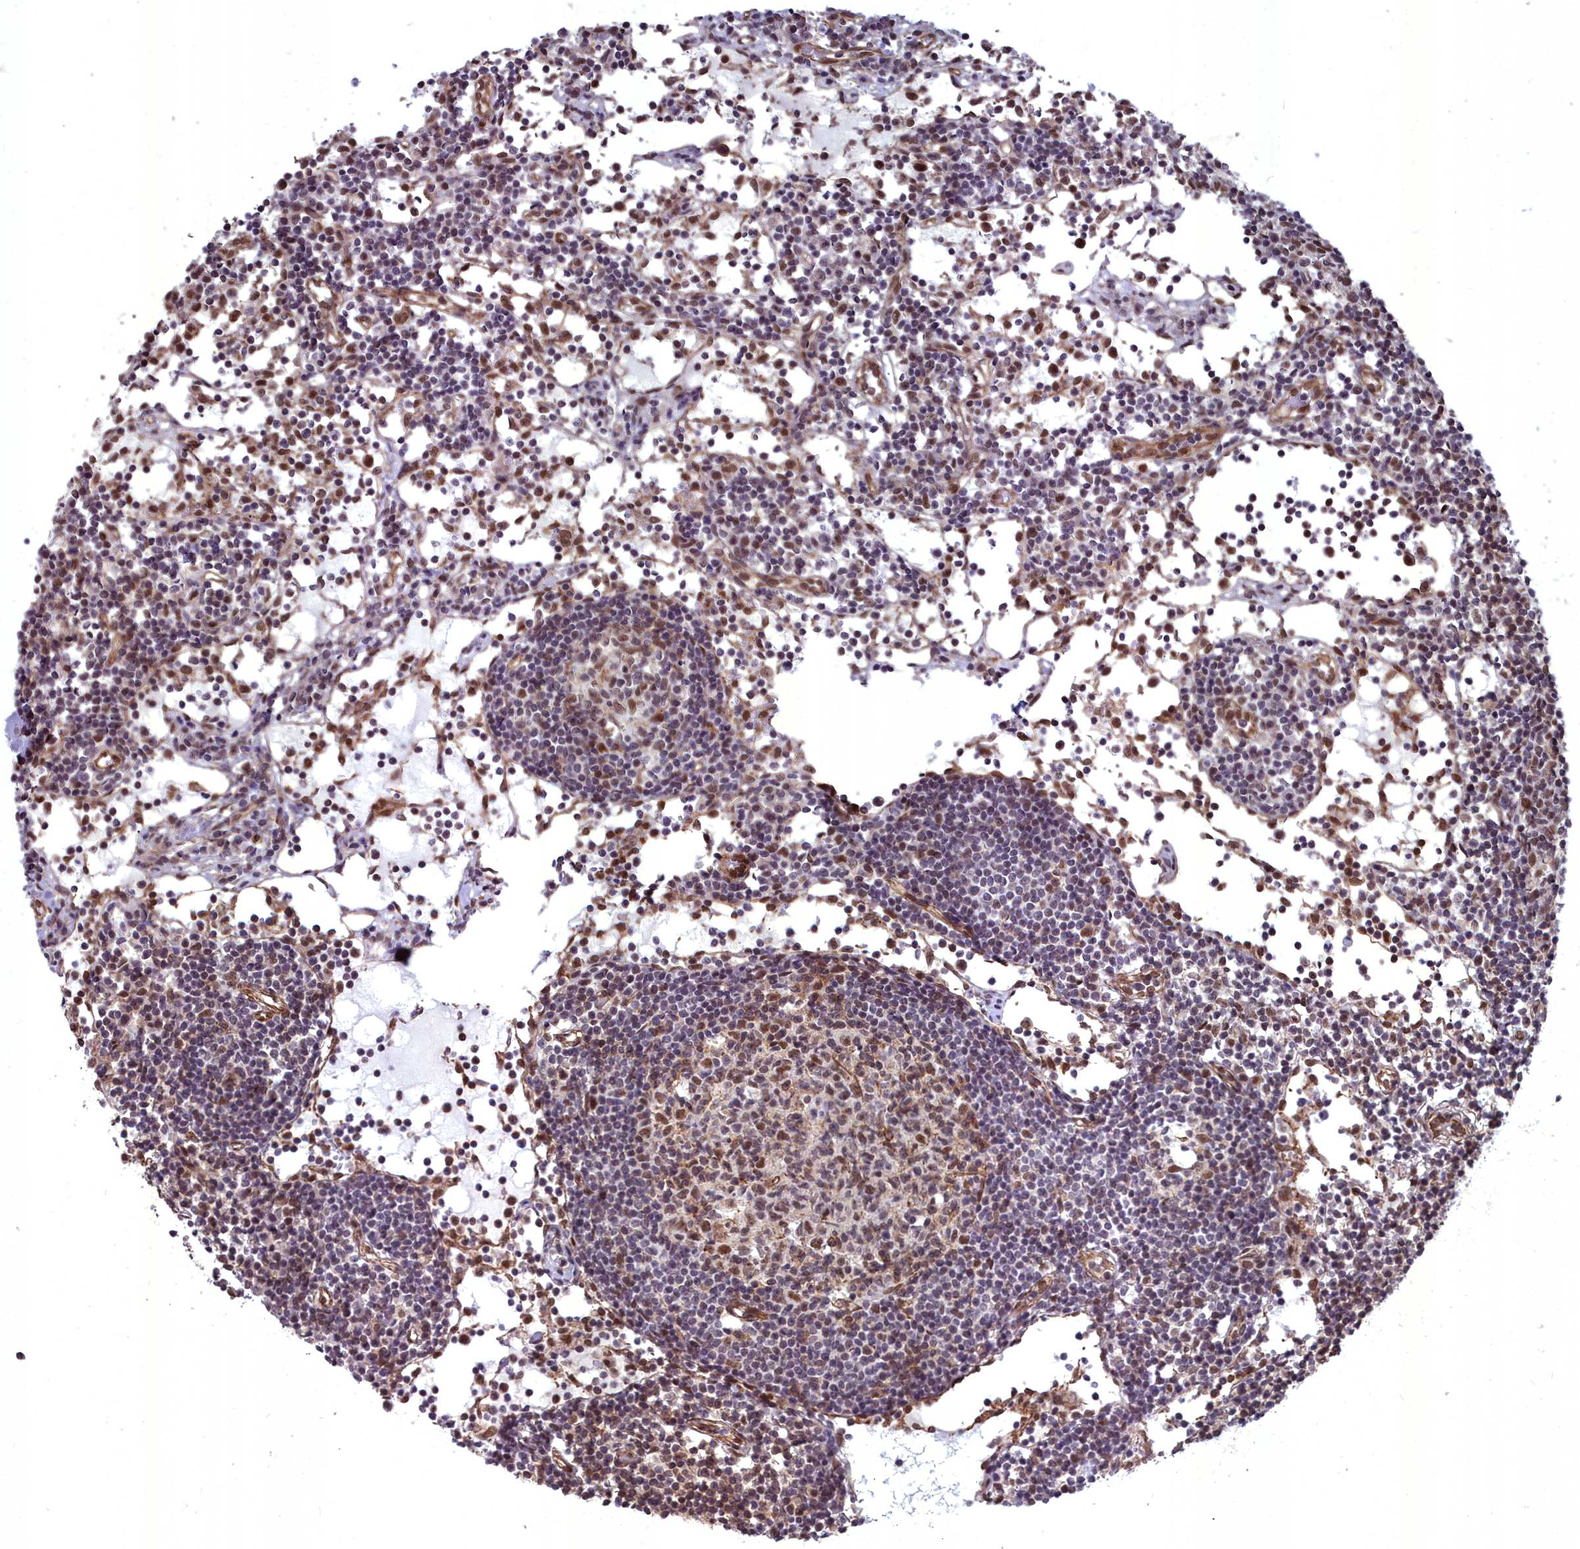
{"staining": {"intensity": "moderate", "quantity": "25%-75%", "location": "nuclear"}, "tissue": "lymph node", "cell_type": "Germinal center cells", "image_type": "normal", "snomed": [{"axis": "morphology", "description": "Normal tissue, NOS"}, {"axis": "topography", "description": "Lymph node"}], "caption": "Normal lymph node reveals moderate nuclear staining in approximately 25%-75% of germinal center cells.", "gene": "YJU2", "patient": {"sex": "female", "age": 55}}